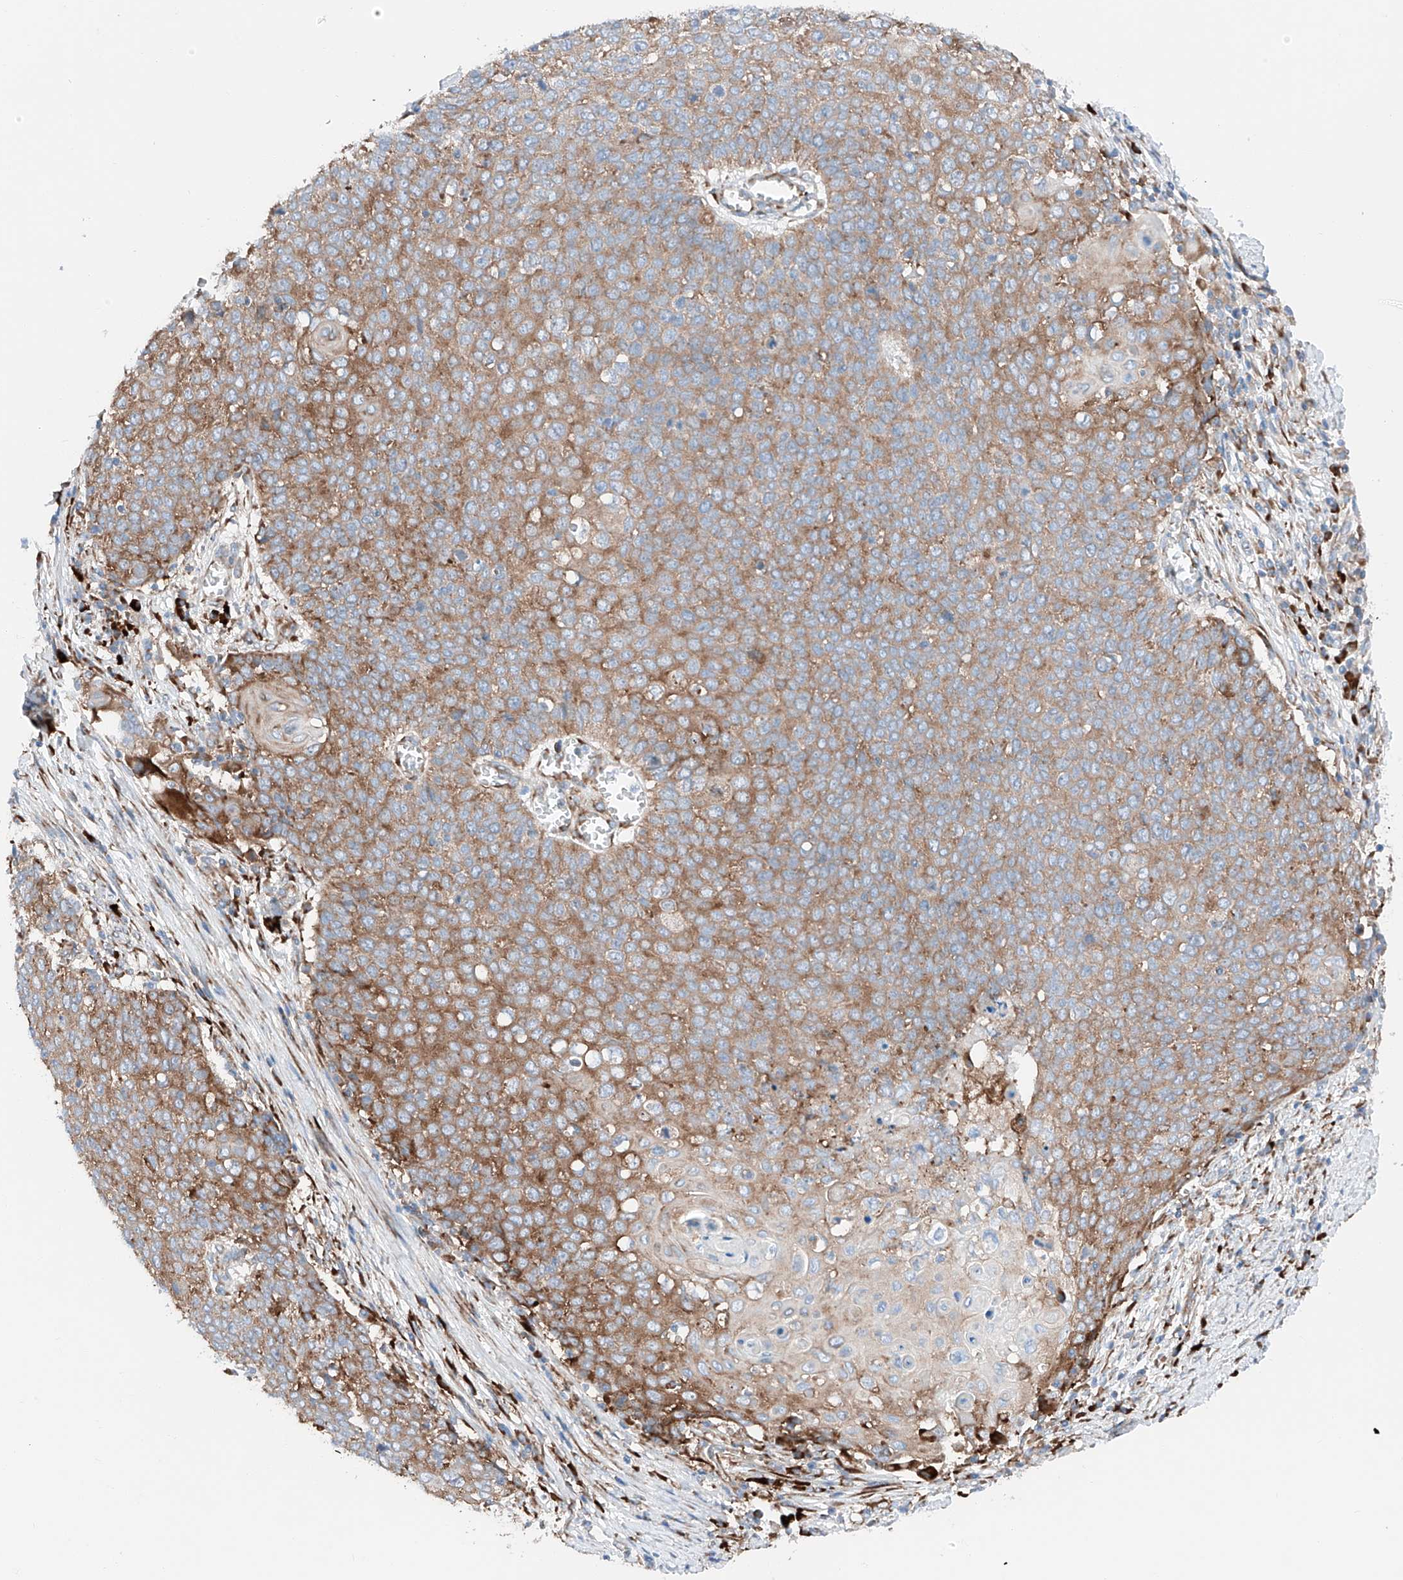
{"staining": {"intensity": "moderate", "quantity": ">75%", "location": "cytoplasmic/membranous"}, "tissue": "cervical cancer", "cell_type": "Tumor cells", "image_type": "cancer", "snomed": [{"axis": "morphology", "description": "Squamous cell carcinoma, NOS"}, {"axis": "topography", "description": "Cervix"}], "caption": "Brown immunohistochemical staining in human cervical cancer exhibits moderate cytoplasmic/membranous positivity in approximately >75% of tumor cells.", "gene": "CRELD1", "patient": {"sex": "female", "age": 39}}